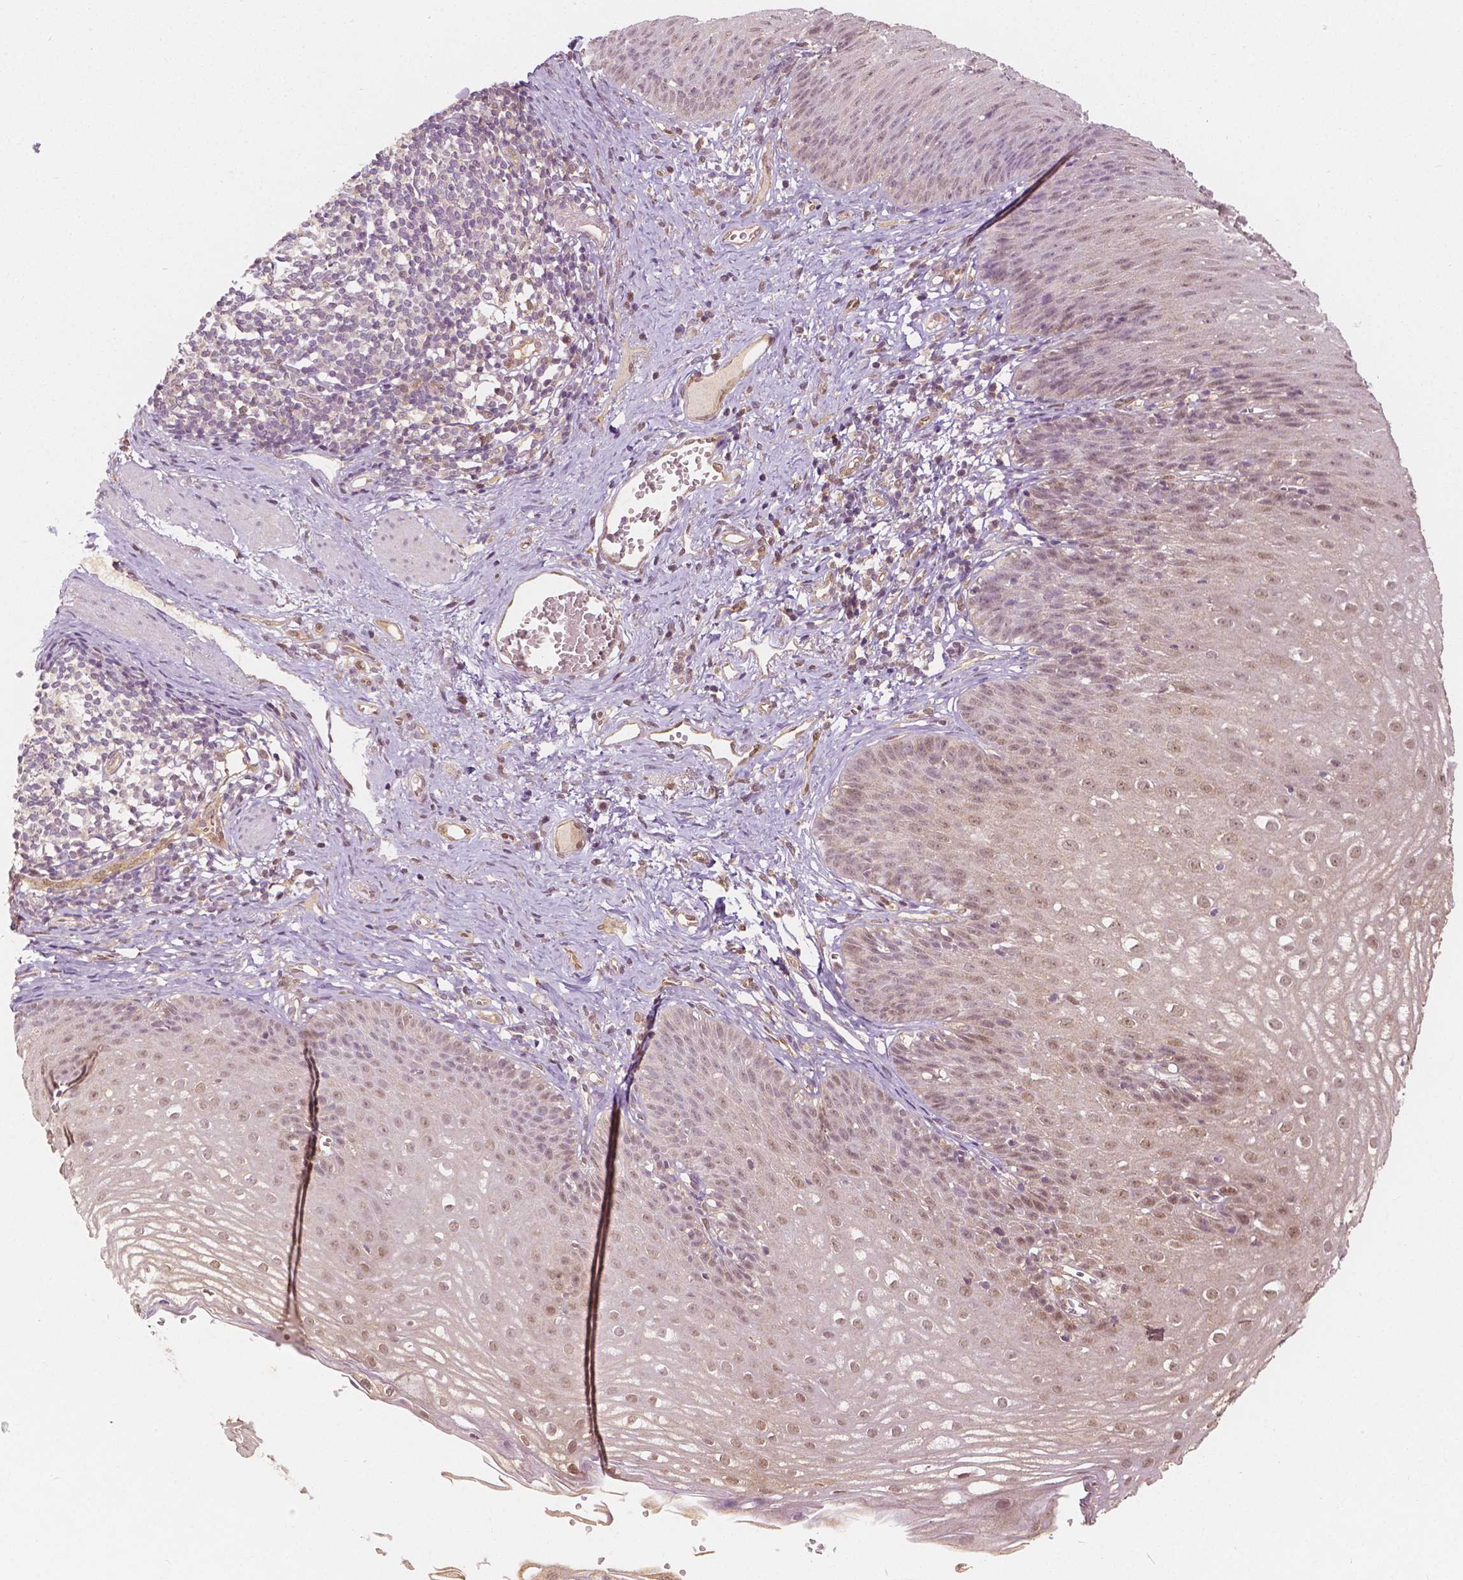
{"staining": {"intensity": "moderate", "quantity": "25%-75%", "location": "nuclear"}, "tissue": "esophagus", "cell_type": "Squamous epithelial cells", "image_type": "normal", "snomed": [{"axis": "morphology", "description": "Normal tissue, NOS"}, {"axis": "topography", "description": "Esophagus"}], "caption": "Brown immunohistochemical staining in benign human esophagus demonstrates moderate nuclear positivity in about 25%-75% of squamous epithelial cells.", "gene": "NAPRT", "patient": {"sex": "male", "age": 72}}